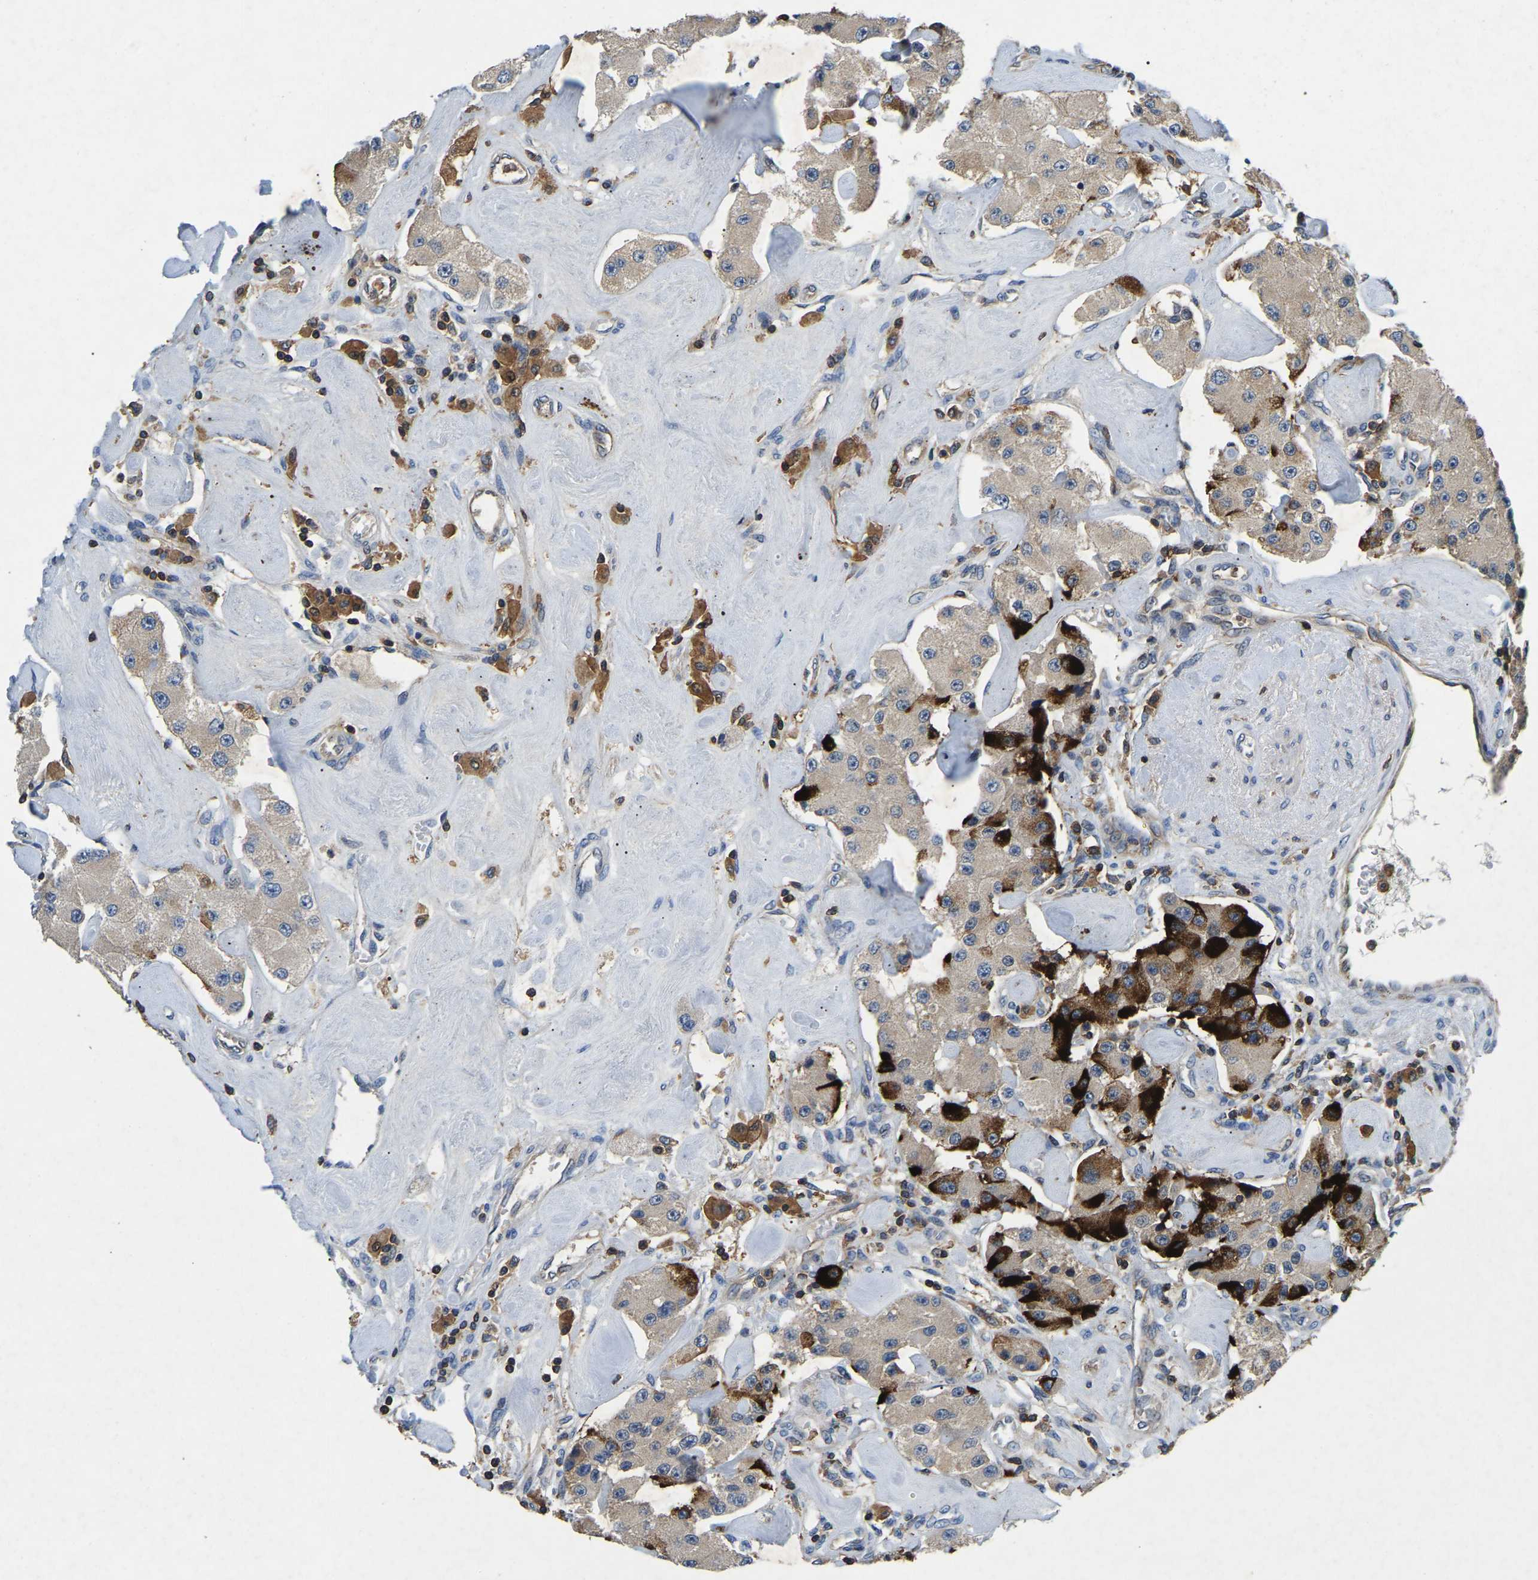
{"staining": {"intensity": "strong", "quantity": "<25%", "location": "cytoplasmic/membranous"}, "tissue": "carcinoid", "cell_type": "Tumor cells", "image_type": "cancer", "snomed": [{"axis": "morphology", "description": "Carcinoid, malignant, NOS"}, {"axis": "topography", "description": "Pancreas"}], "caption": "This is a photomicrograph of immunohistochemistry staining of malignant carcinoid, which shows strong staining in the cytoplasmic/membranous of tumor cells.", "gene": "SMPD2", "patient": {"sex": "male", "age": 41}}